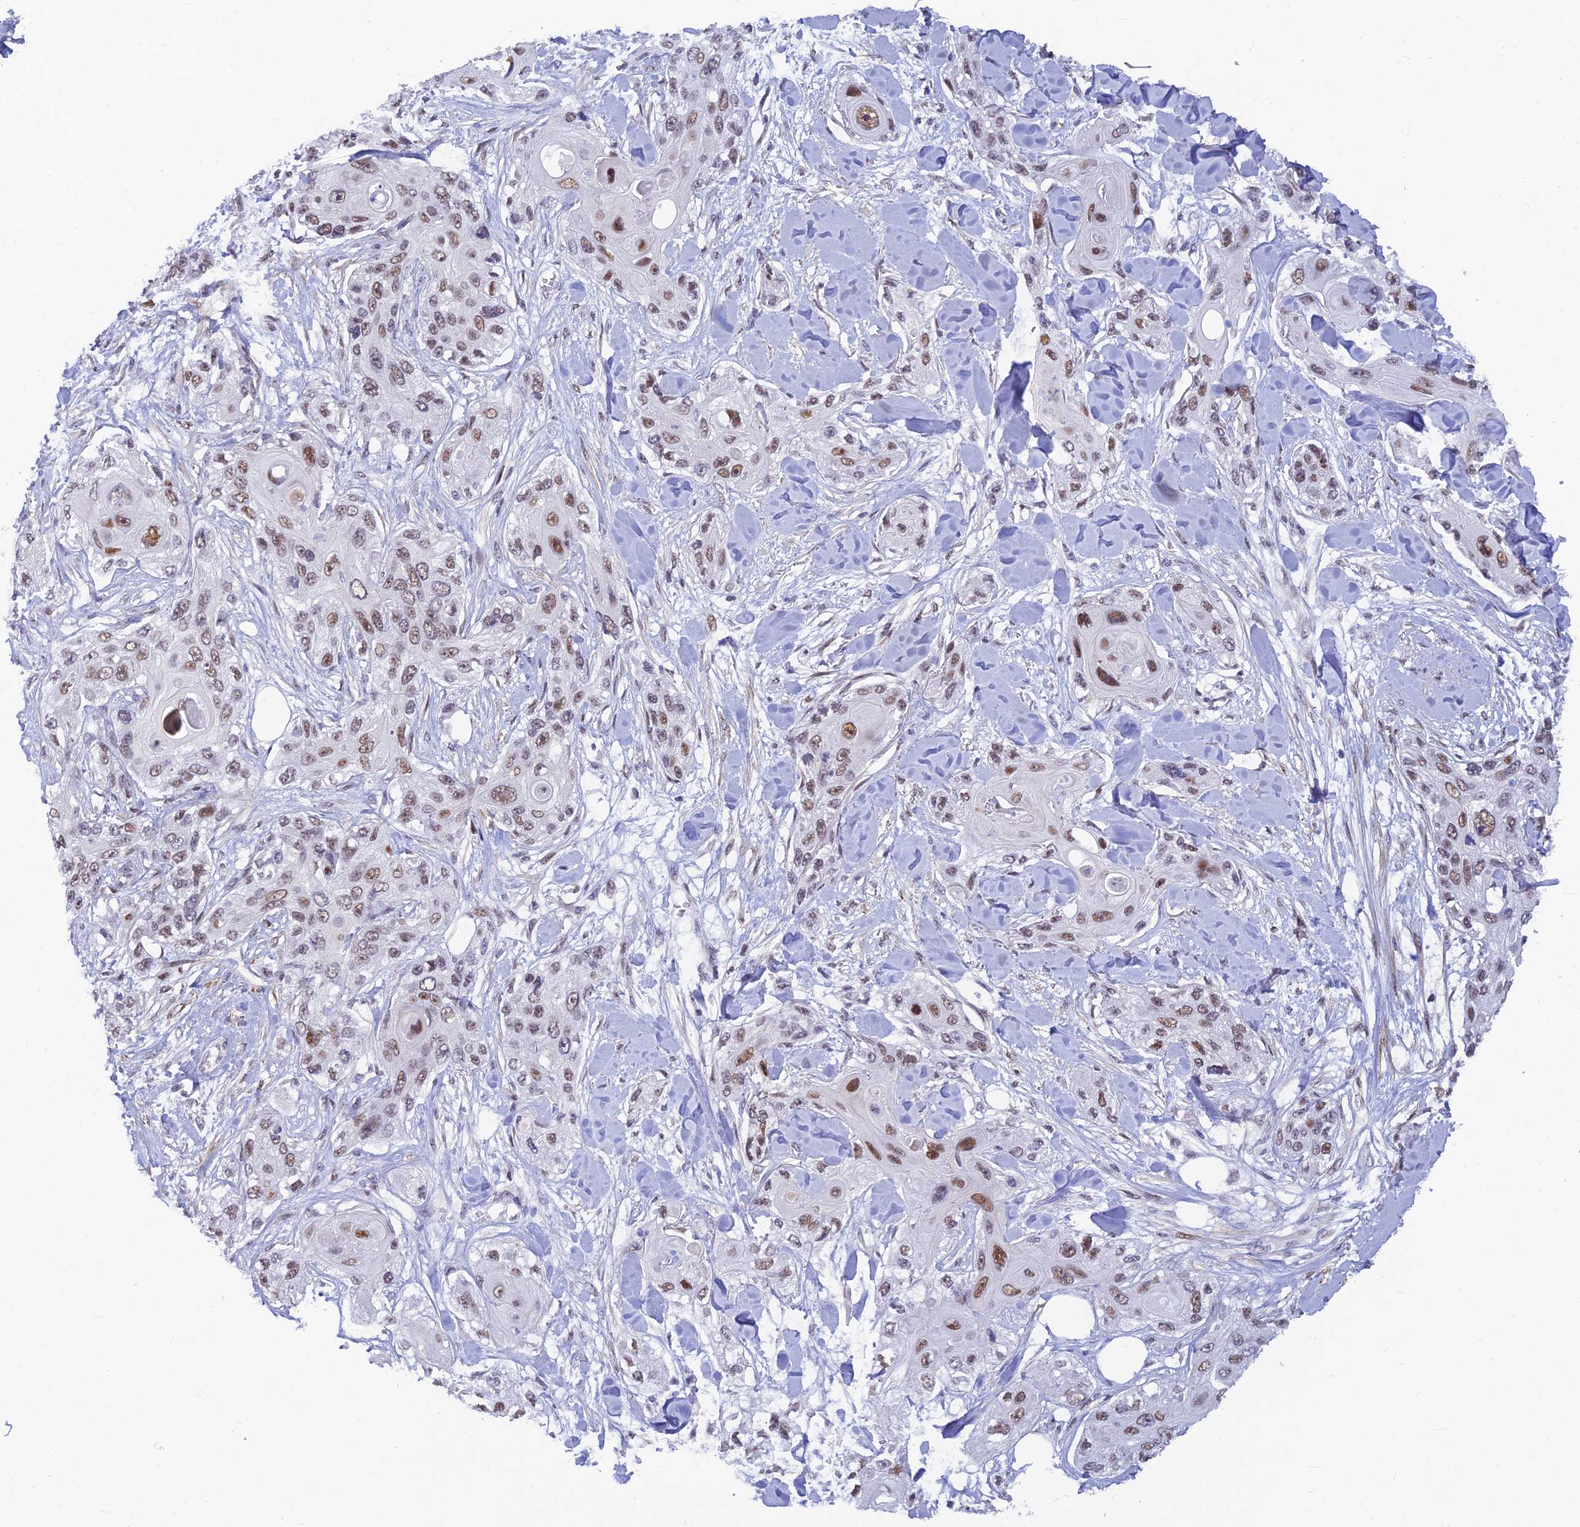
{"staining": {"intensity": "moderate", "quantity": ">75%", "location": "nuclear"}, "tissue": "skin cancer", "cell_type": "Tumor cells", "image_type": "cancer", "snomed": [{"axis": "morphology", "description": "Normal tissue, NOS"}, {"axis": "morphology", "description": "Squamous cell carcinoma, NOS"}, {"axis": "topography", "description": "Skin"}], "caption": "Squamous cell carcinoma (skin) stained for a protein (brown) reveals moderate nuclear positive staining in approximately >75% of tumor cells.", "gene": "CLK4", "patient": {"sex": "male", "age": 72}}